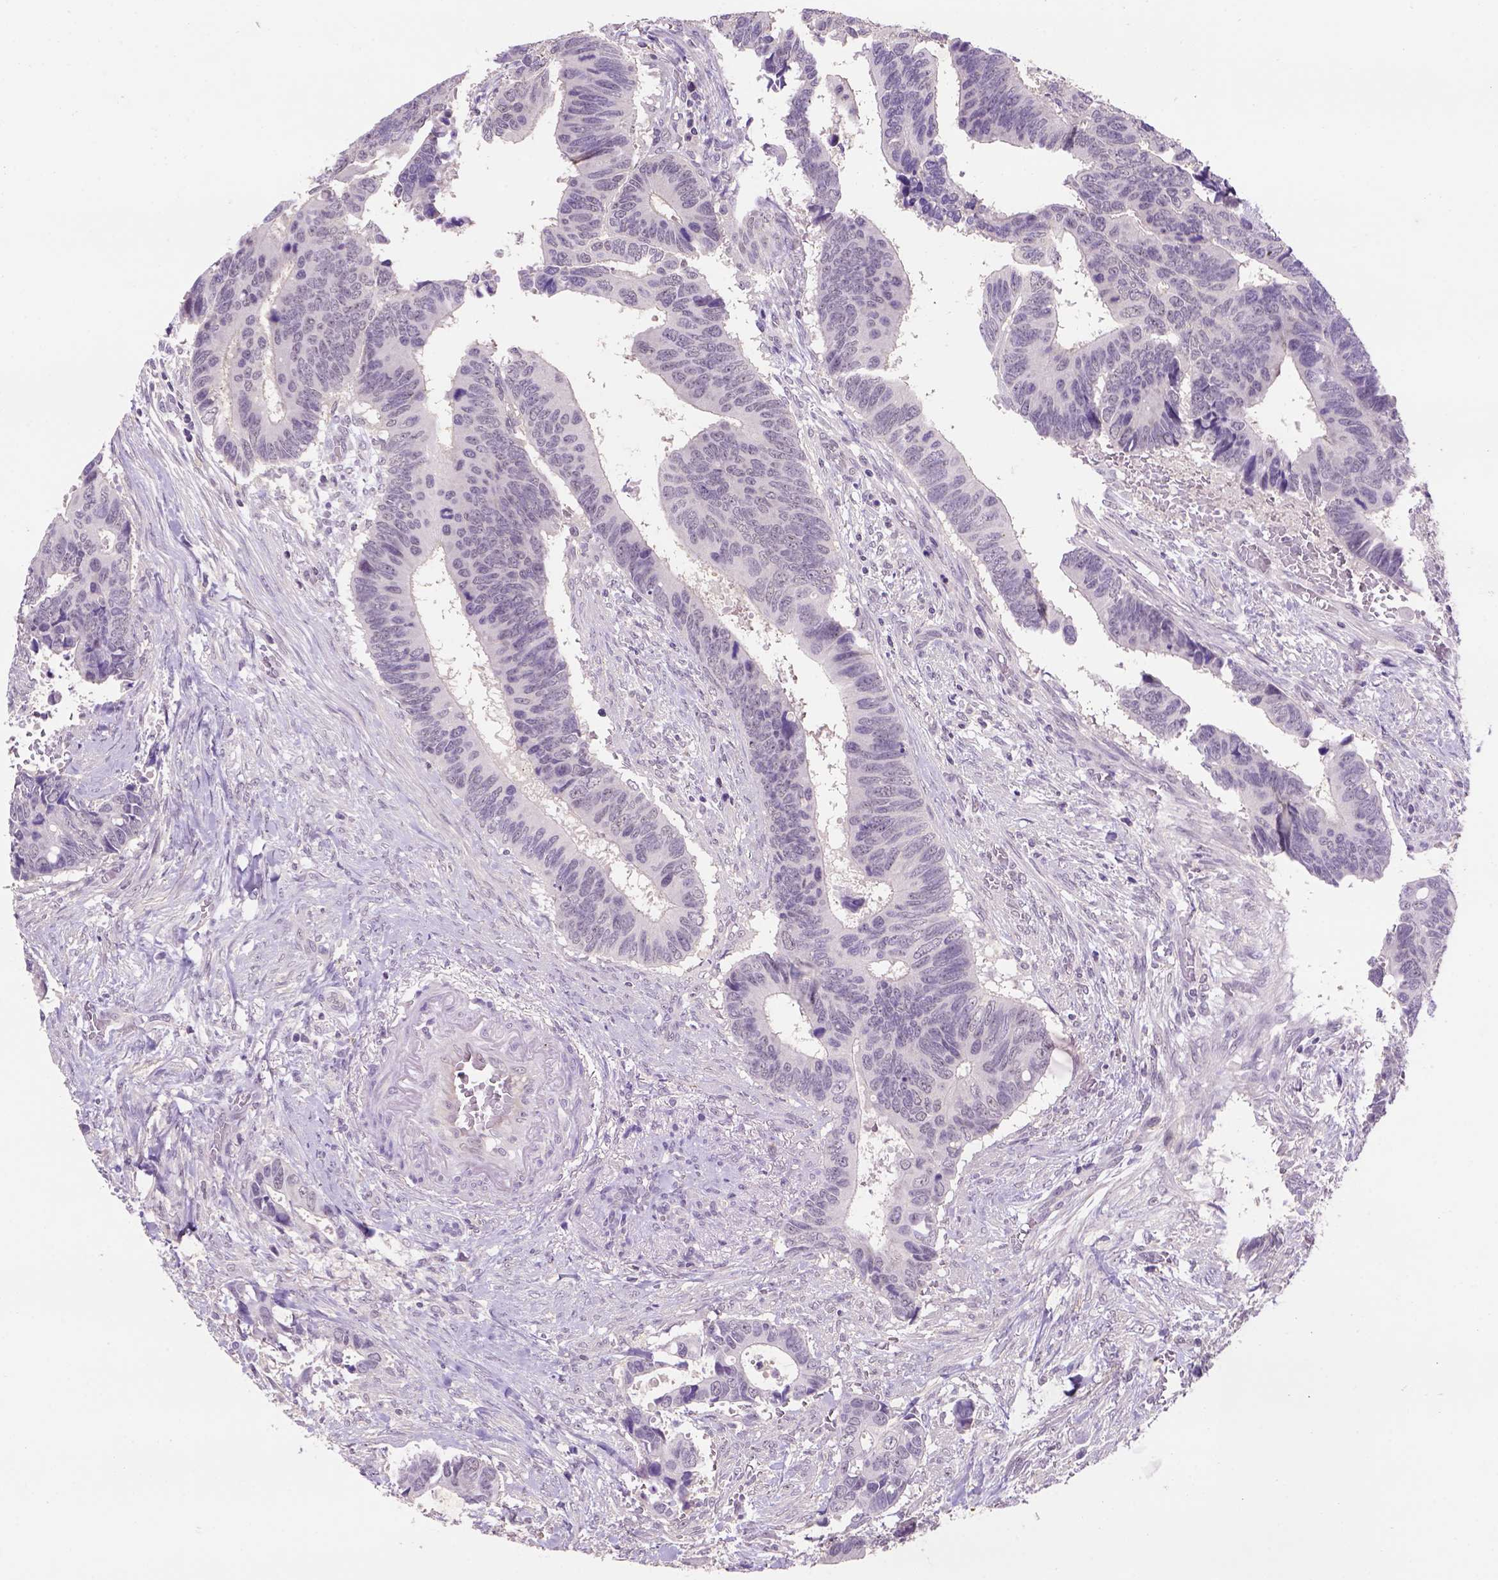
{"staining": {"intensity": "weak", "quantity": "25%-75%", "location": "nuclear"}, "tissue": "colorectal cancer", "cell_type": "Tumor cells", "image_type": "cancer", "snomed": [{"axis": "morphology", "description": "Adenocarcinoma, NOS"}, {"axis": "topography", "description": "Colon"}], "caption": "Immunohistochemistry (DAB) staining of adenocarcinoma (colorectal) displays weak nuclear protein expression in about 25%-75% of tumor cells.", "gene": "SCML4", "patient": {"sex": "male", "age": 49}}